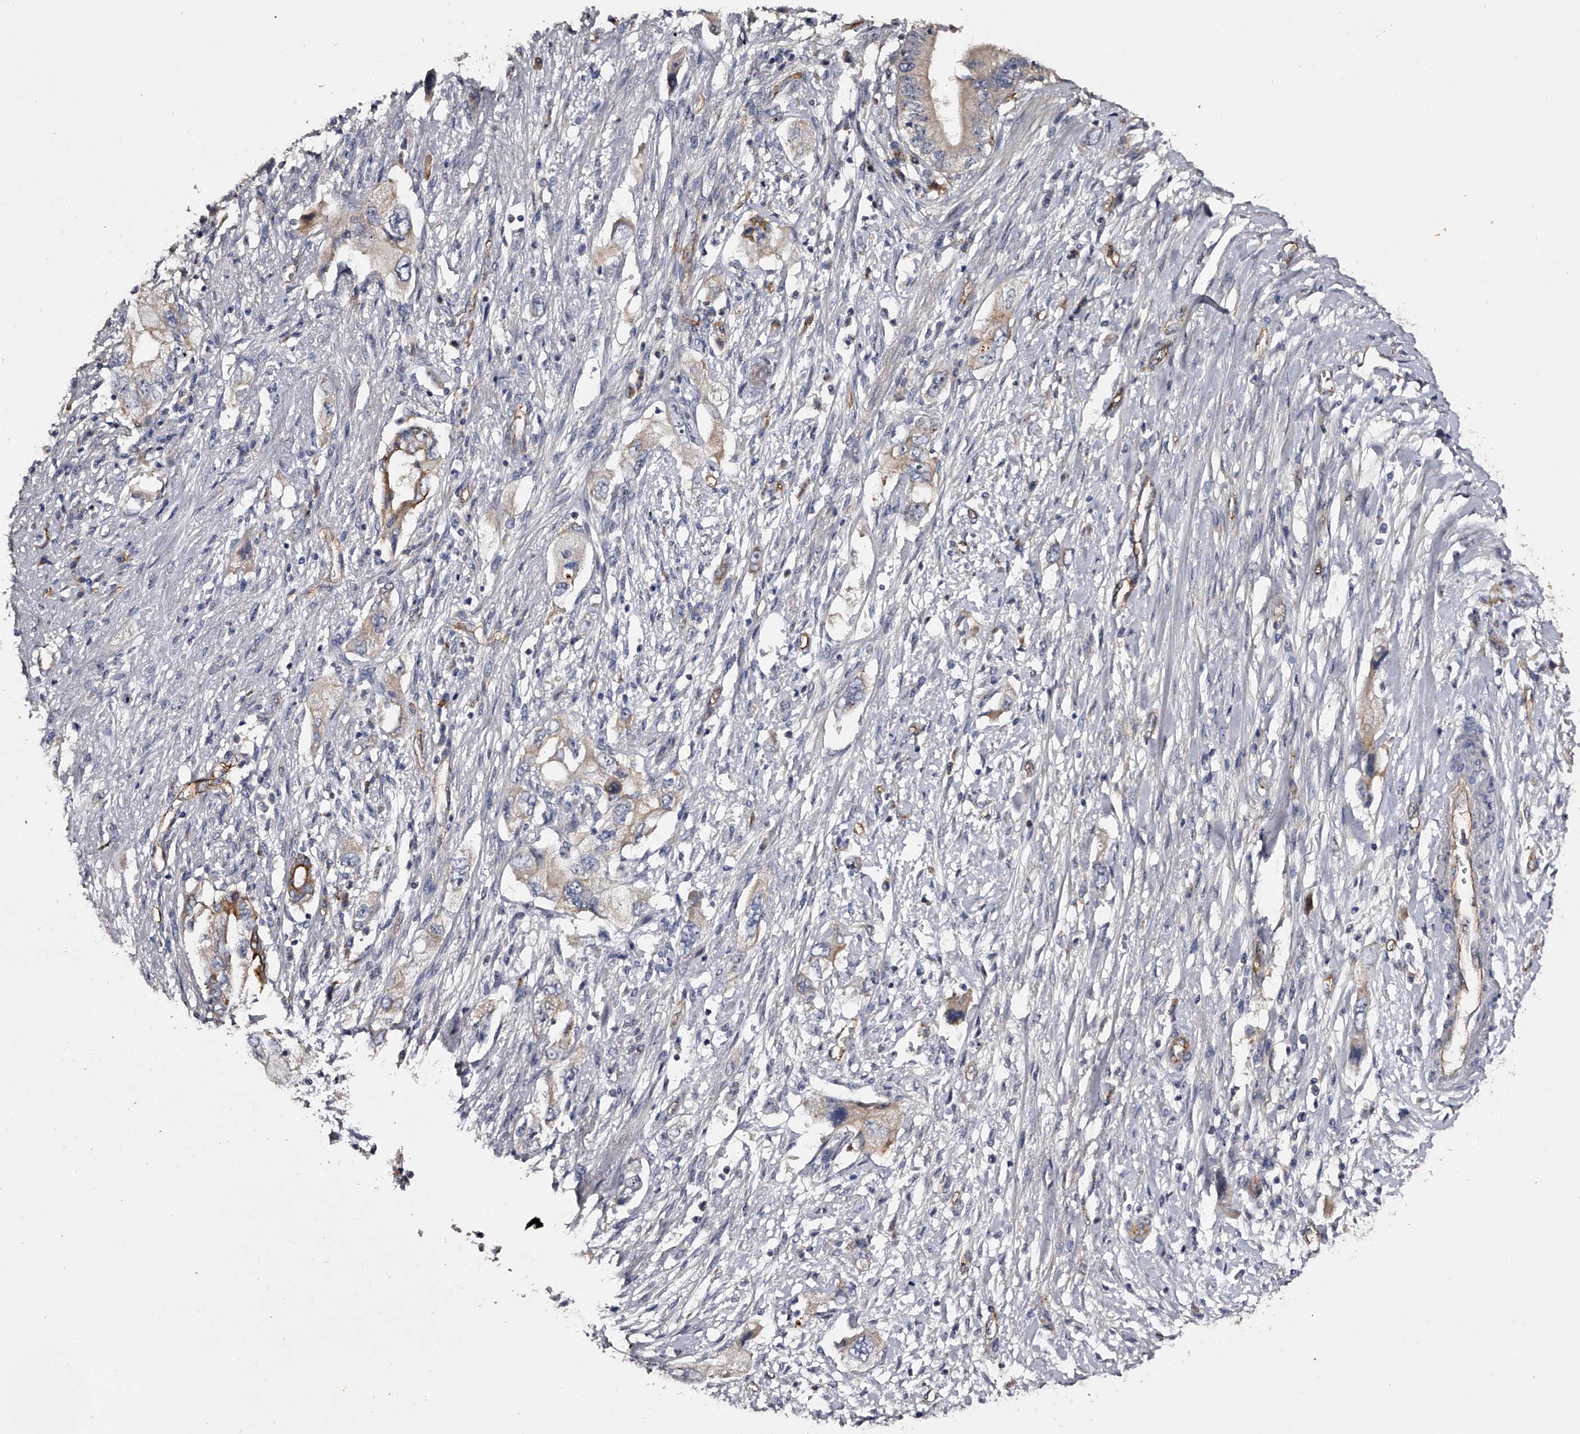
{"staining": {"intensity": "moderate", "quantity": "<25%", "location": "cytoplasmic/membranous"}, "tissue": "pancreatic cancer", "cell_type": "Tumor cells", "image_type": "cancer", "snomed": [{"axis": "morphology", "description": "Adenocarcinoma, NOS"}, {"axis": "topography", "description": "Pancreas"}], "caption": "About <25% of tumor cells in human adenocarcinoma (pancreatic) demonstrate moderate cytoplasmic/membranous protein positivity as visualized by brown immunohistochemical staining.", "gene": "MDN1", "patient": {"sex": "female", "age": 73}}